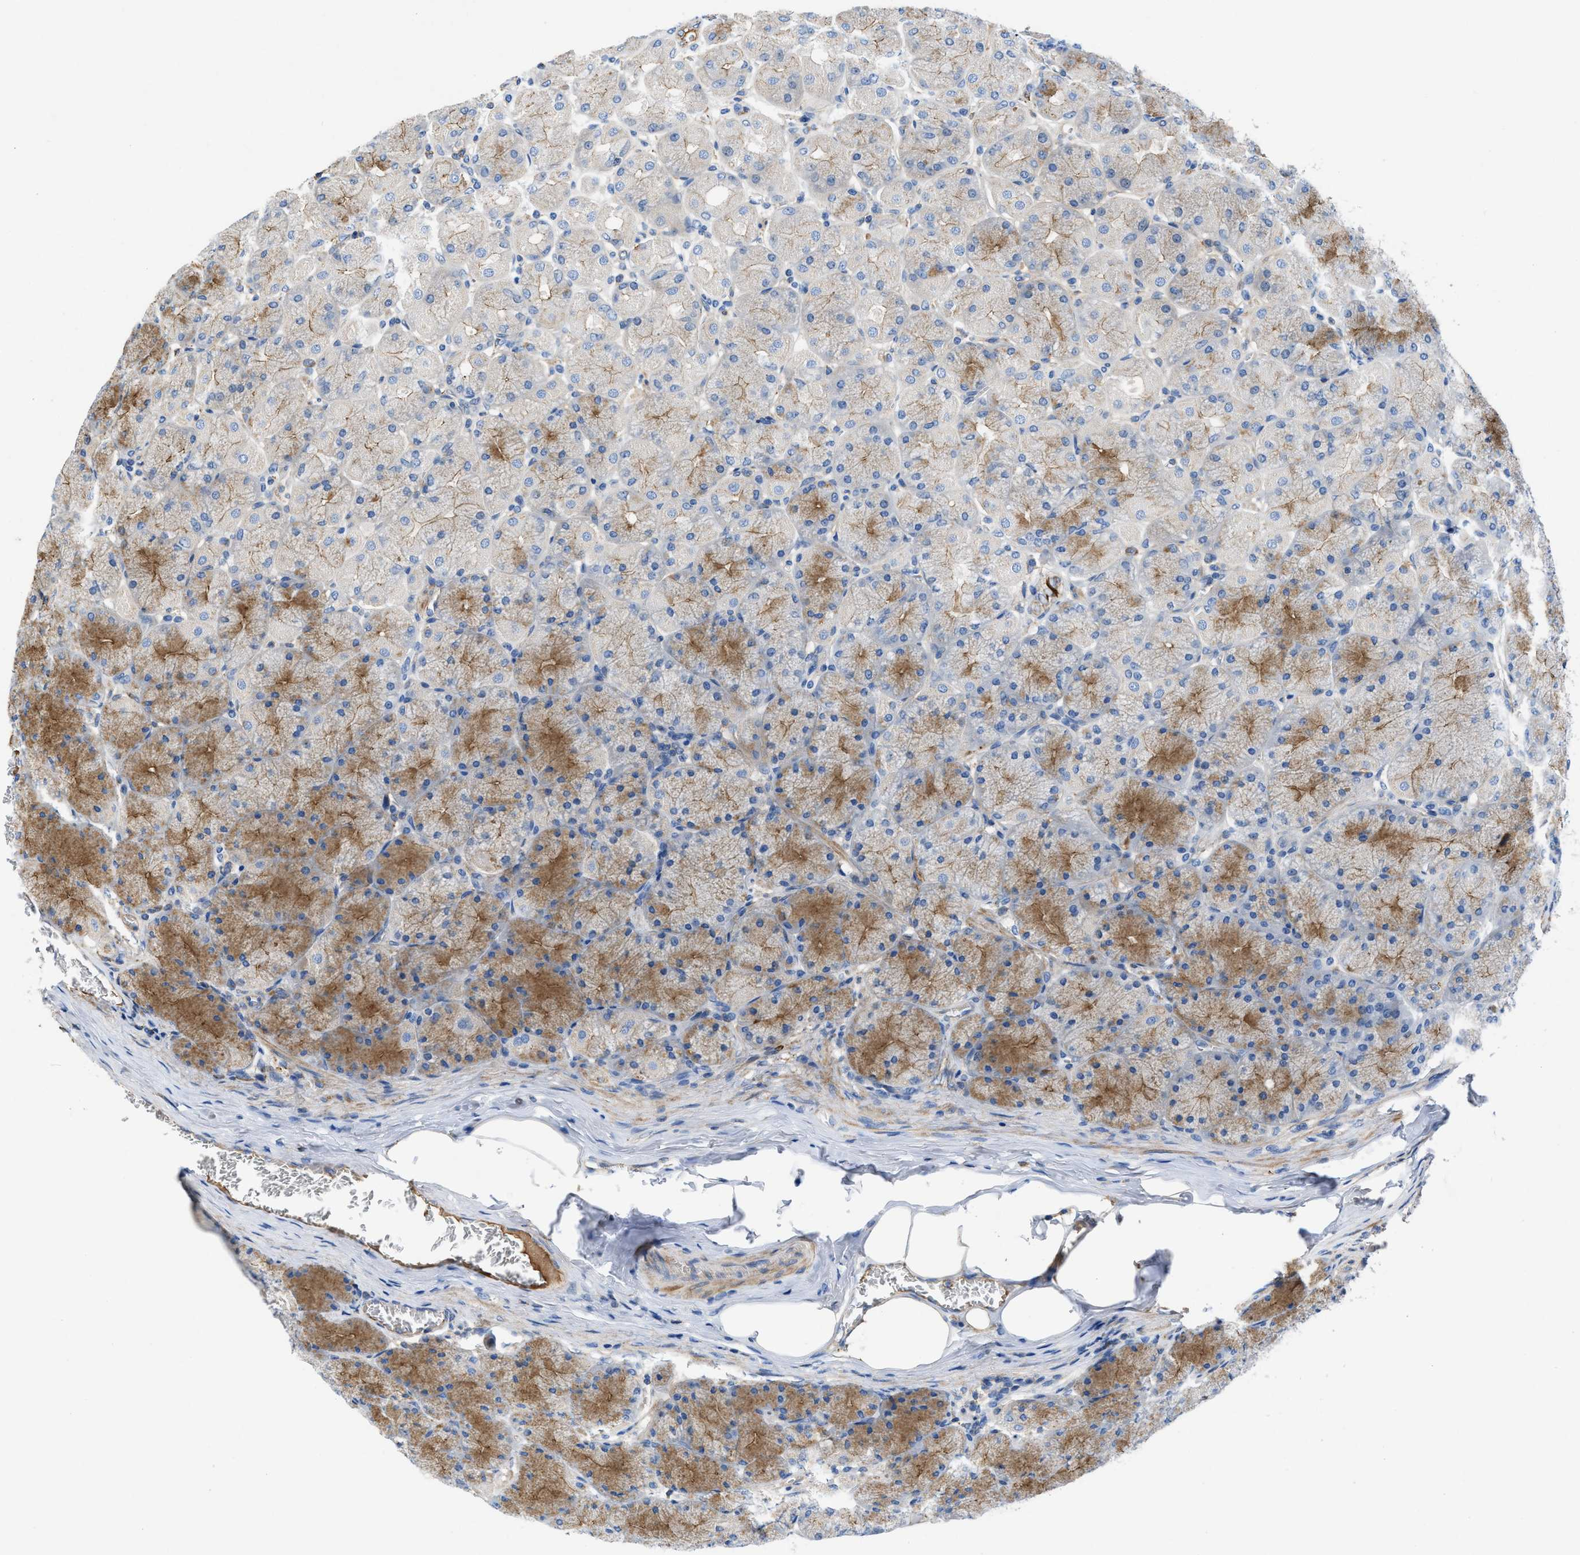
{"staining": {"intensity": "moderate", "quantity": "25%-75%", "location": "cytoplasmic/membranous"}, "tissue": "stomach", "cell_type": "Glandular cells", "image_type": "normal", "snomed": [{"axis": "morphology", "description": "Normal tissue, NOS"}, {"axis": "topography", "description": "Stomach, upper"}], "caption": "Stomach stained for a protein (brown) demonstrates moderate cytoplasmic/membranous positive staining in about 25%-75% of glandular cells.", "gene": "ATP6V0D1", "patient": {"sex": "female", "age": 56}}